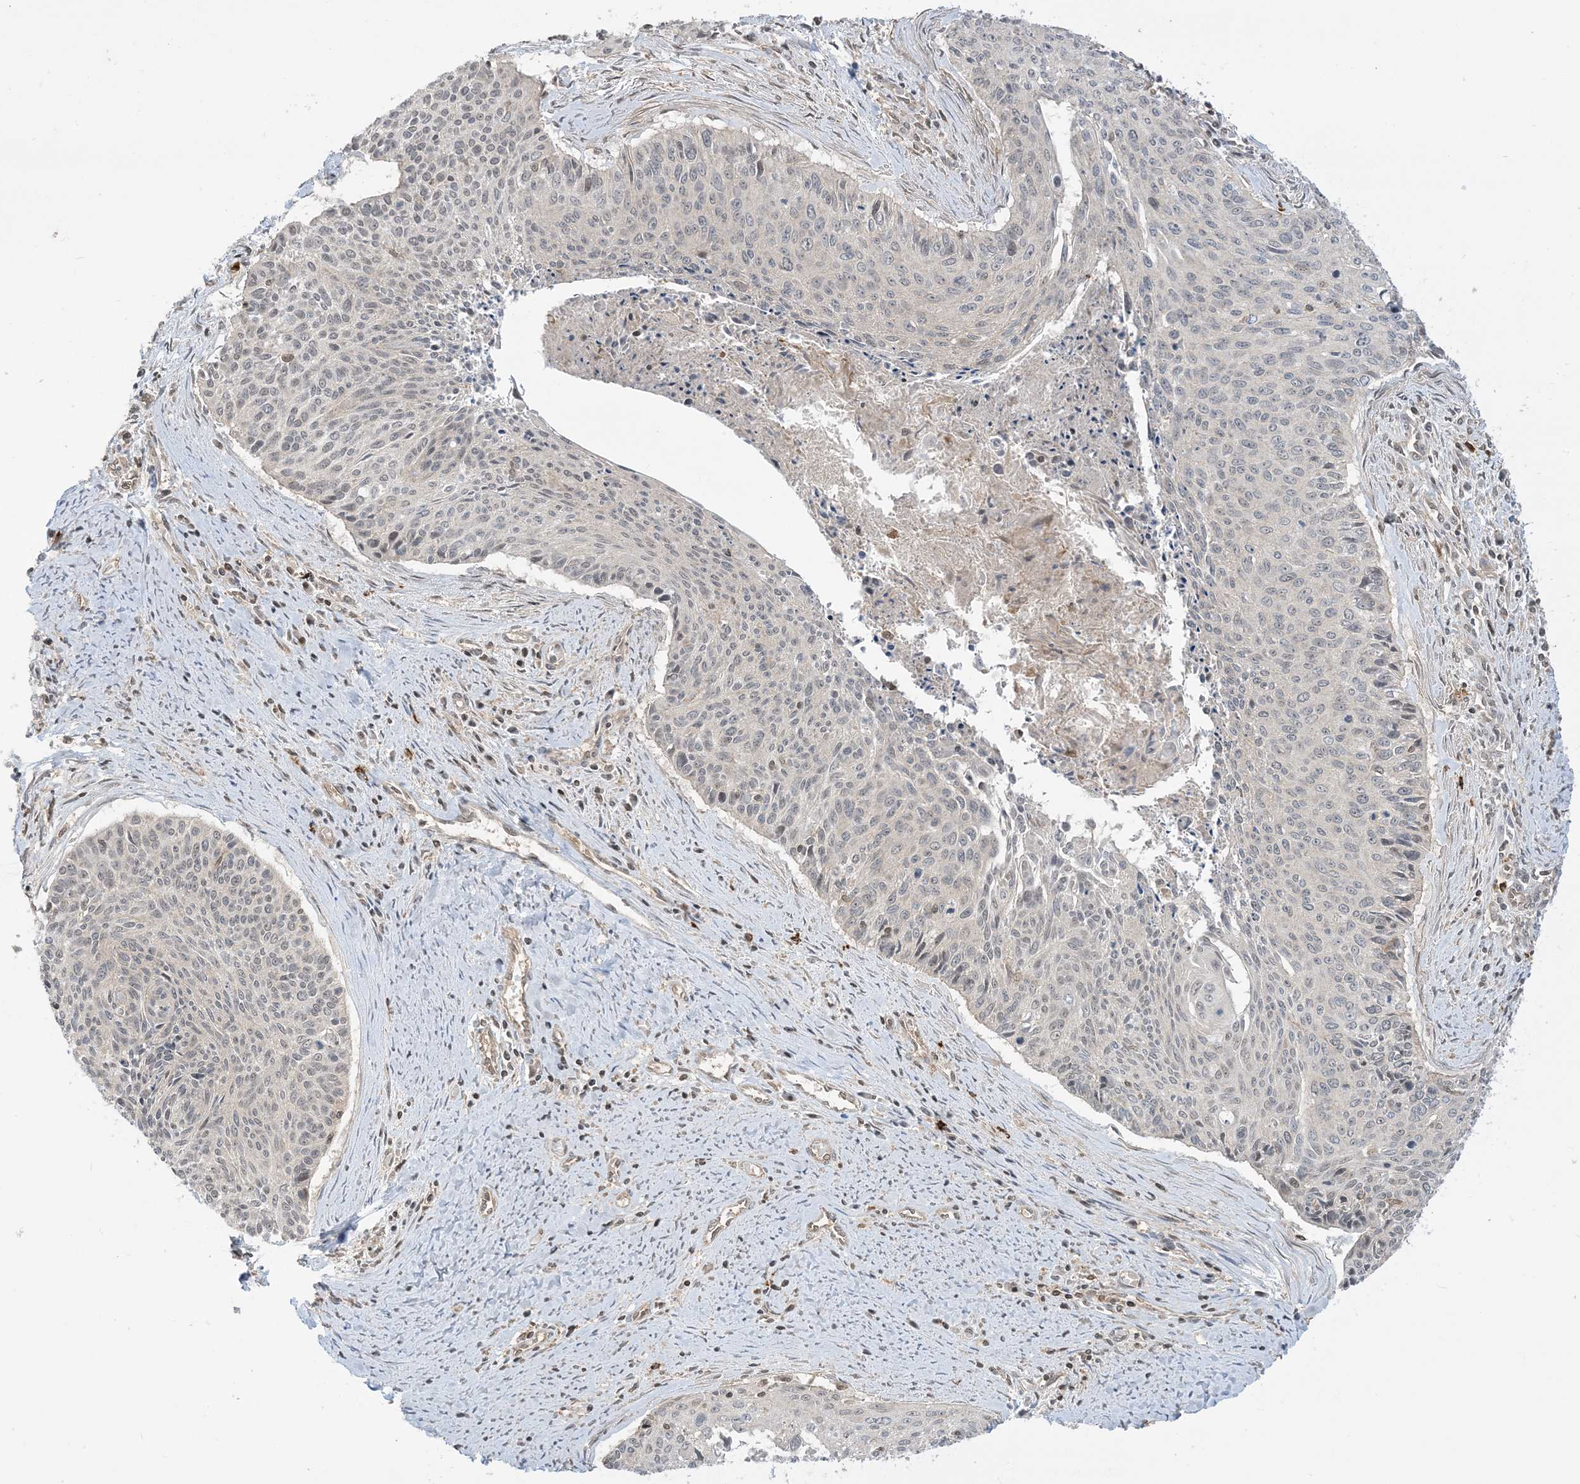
{"staining": {"intensity": "weak", "quantity": "<25%", "location": "nuclear"}, "tissue": "cervical cancer", "cell_type": "Tumor cells", "image_type": "cancer", "snomed": [{"axis": "morphology", "description": "Squamous cell carcinoma, NOS"}, {"axis": "topography", "description": "Cervix"}], "caption": "DAB immunohistochemical staining of human squamous cell carcinoma (cervical) demonstrates no significant expression in tumor cells.", "gene": "PPP1R7", "patient": {"sex": "female", "age": 55}}